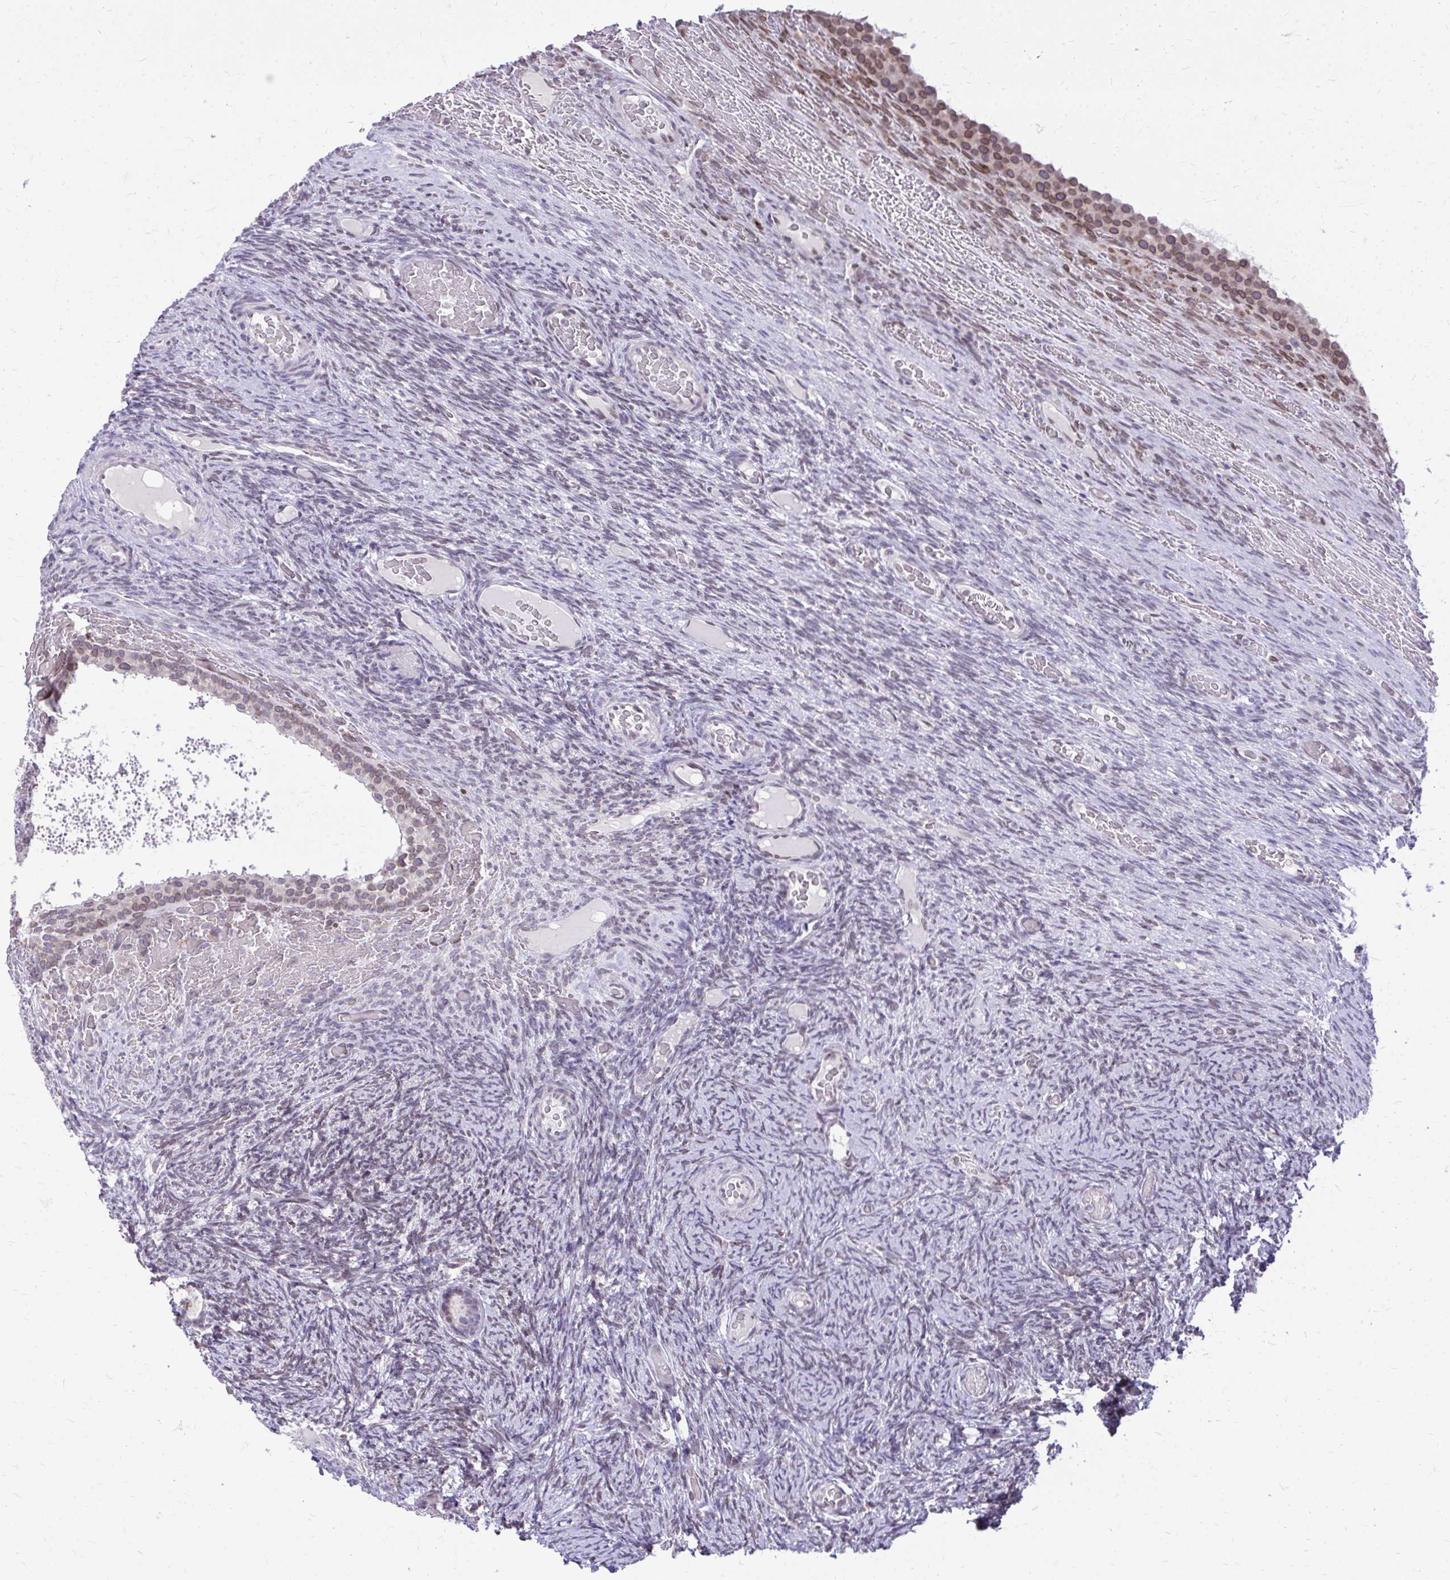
{"staining": {"intensity": "weak", "quantity": "25%-75%", "location": "cytoplasmic/membranous,nuclear"}, "tissue": "ovary", "cell_type": "Follicle cells", "image_type": "normal", "snomed": [{"axis": "morphology", "description": "Normal tissue, NOS"}, {"axis": "topography", "description": "Ovary"}], "caption": "DAB (3,3'-diaminobenzidine) immunohistochemical staining of normal human ovary displays weak cytoplasmic/membranous,nuclear protein staining in approximately 25%-75% of follicle cells.", "gene": "RPS6KA2", "patient": {"sex": "female", "age": 34}}